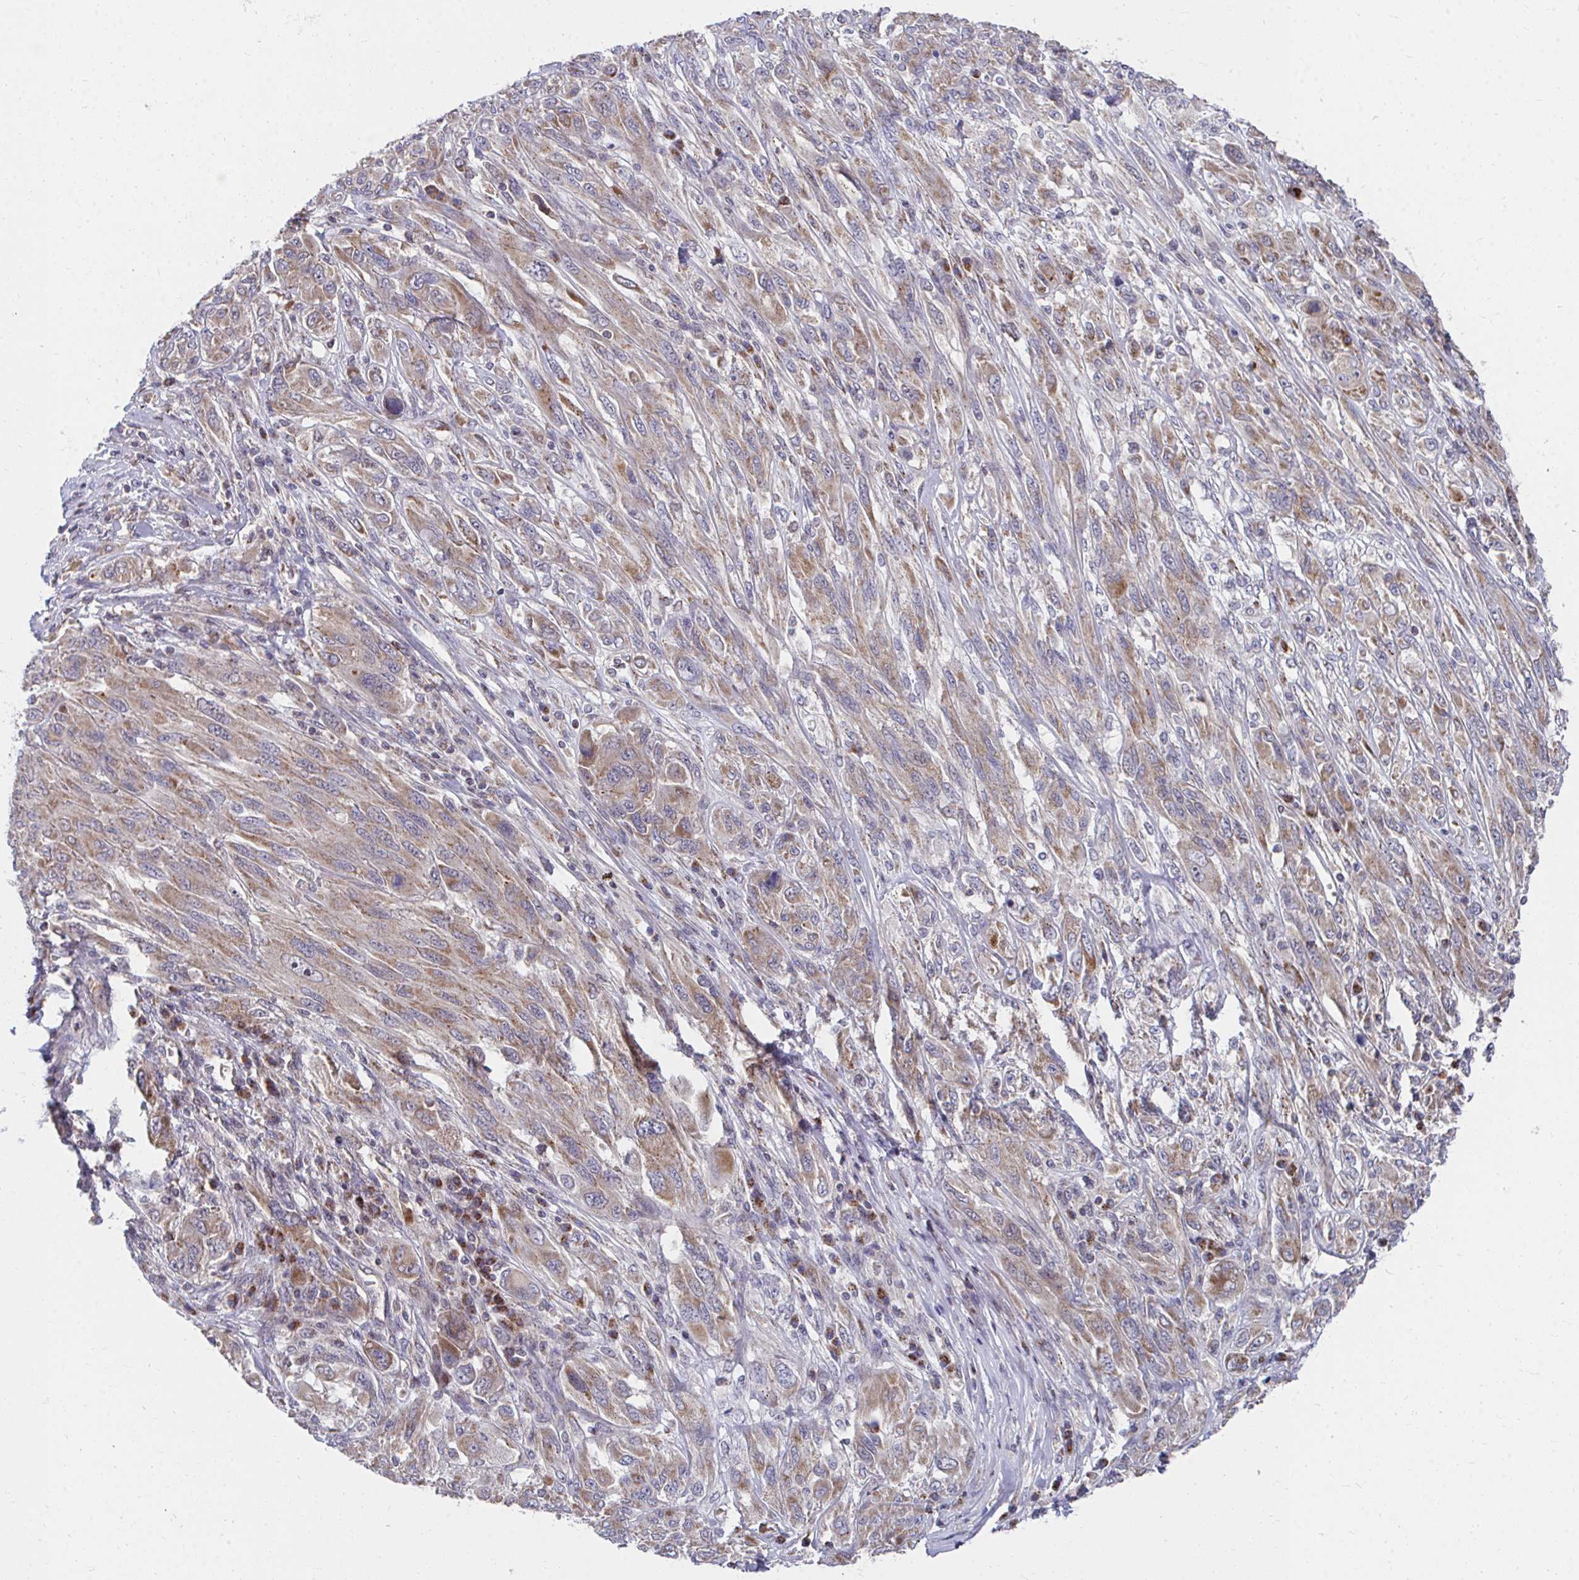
{"staining": {"intensity": "moderate", "quantity": "25%-75%", "location": "cytoplasmic/membranous"}, "tissue": "melanoma", "cell_type": "Tumor cells", "image_type": "cancer", "snomed": [{"axis": "morphology", "description": "Malignant melanoma, NOS"}, {"axis": "topography", "description": "Skin"}], "caption": "Approximately 25%-75% of tumor cells in human melanoma demonstrate moderate cytoplasmic/membranous protein expression as visualized by brown immunohistochemical staining.", "gene": "PEX3", "patient": {"sex": "female", "age": 91}}